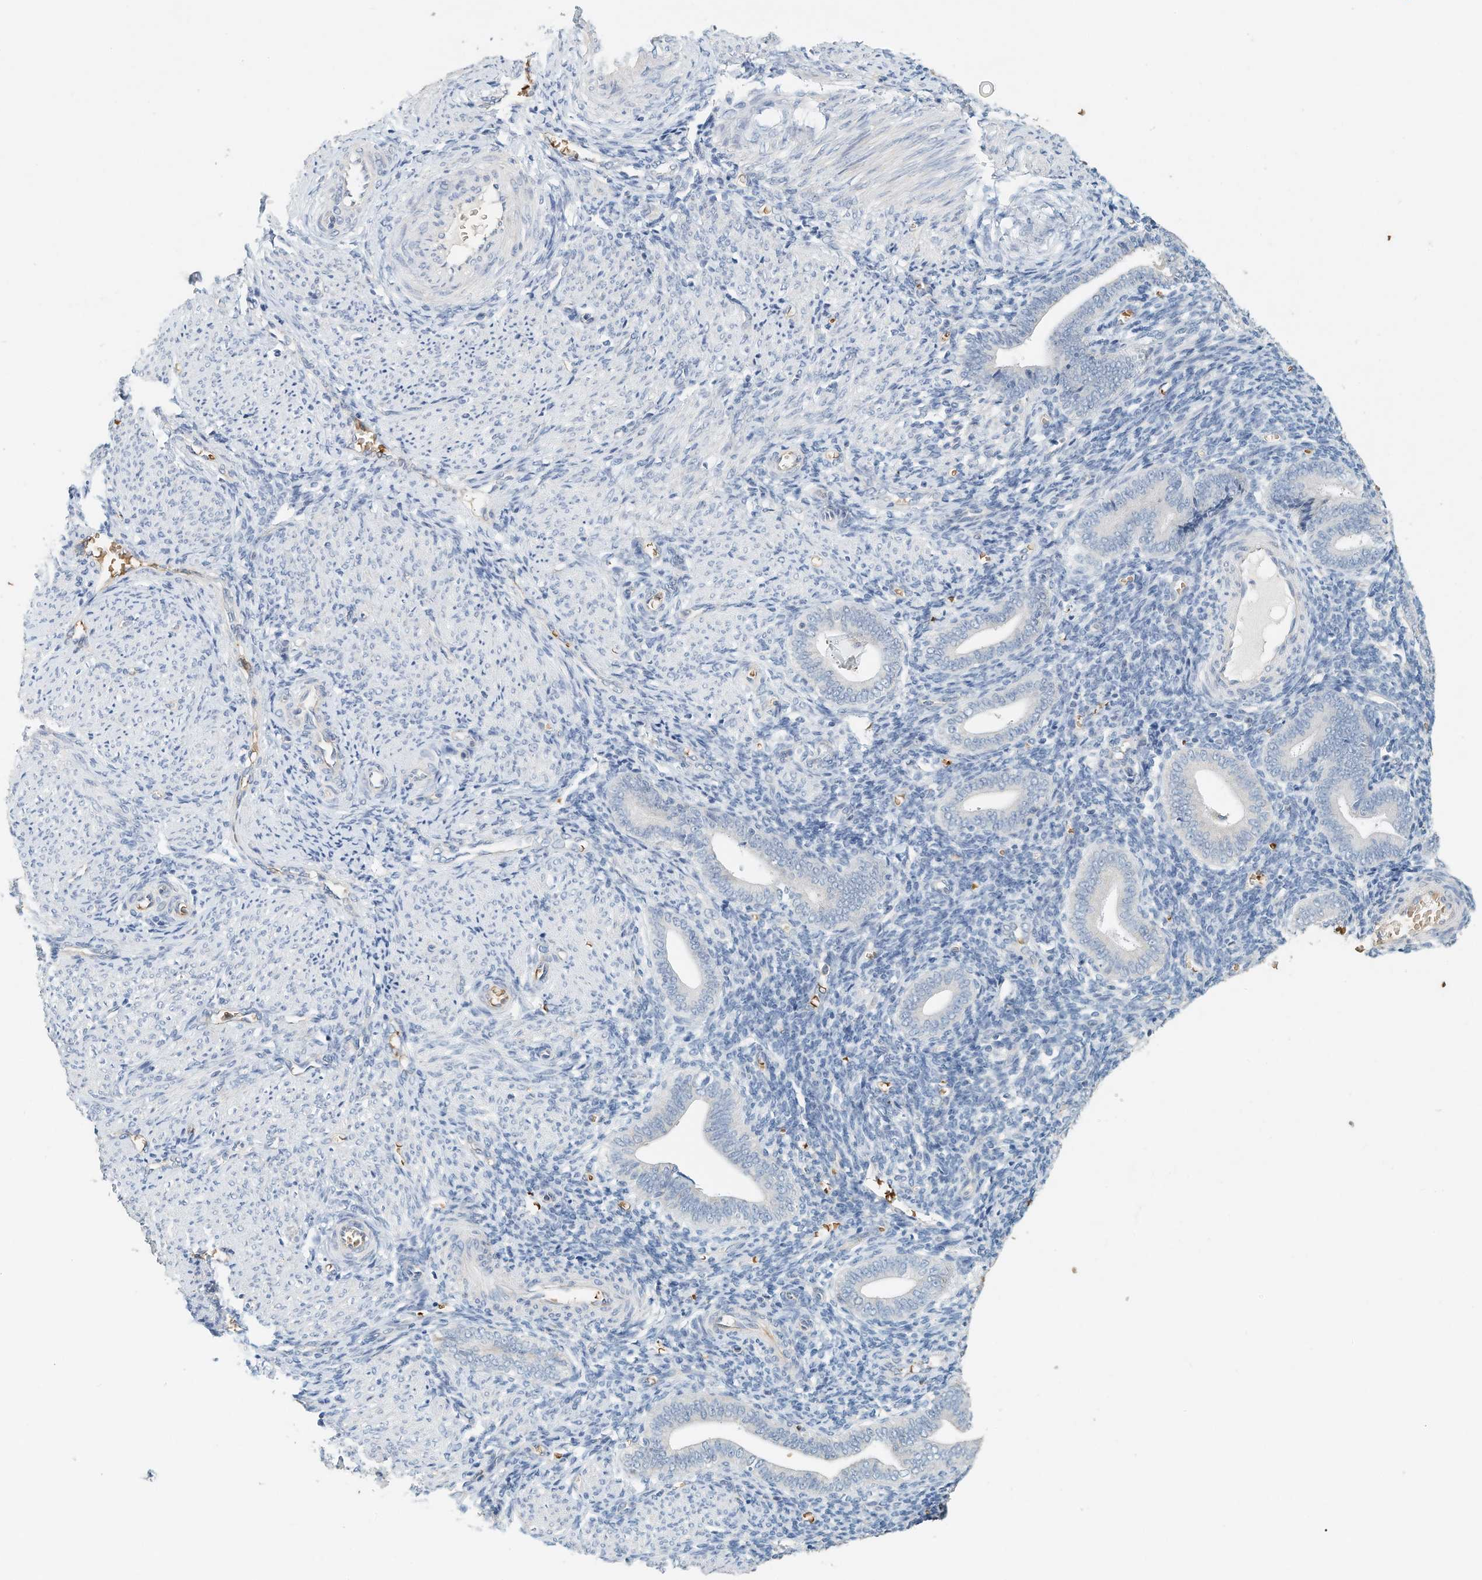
{"staining": {"intensity": "negative", "quantity": "none", "location": "none"}, "tissue": "endometrium", "cell_type": "Cells in endometrial stroma", "image_type": "normal", "snomed": [{"axis": "morphology", "description": "Normal tissue, NOS"}, {"axis": "topography", "description": "Uterus"}, {"axis": "topography", "description": "Endometrium"}], "caption": "Cells in endometrial stroma show no significant protein staining in unremarkable endometrium. The staining was performed using DAB to visualize the protein expression in brown, while the nuclei were stained in blue with hematoxylin (Magnification: 20x).", "gene": "RCAN3", "patient": {"sex": "female", "age": 33}}